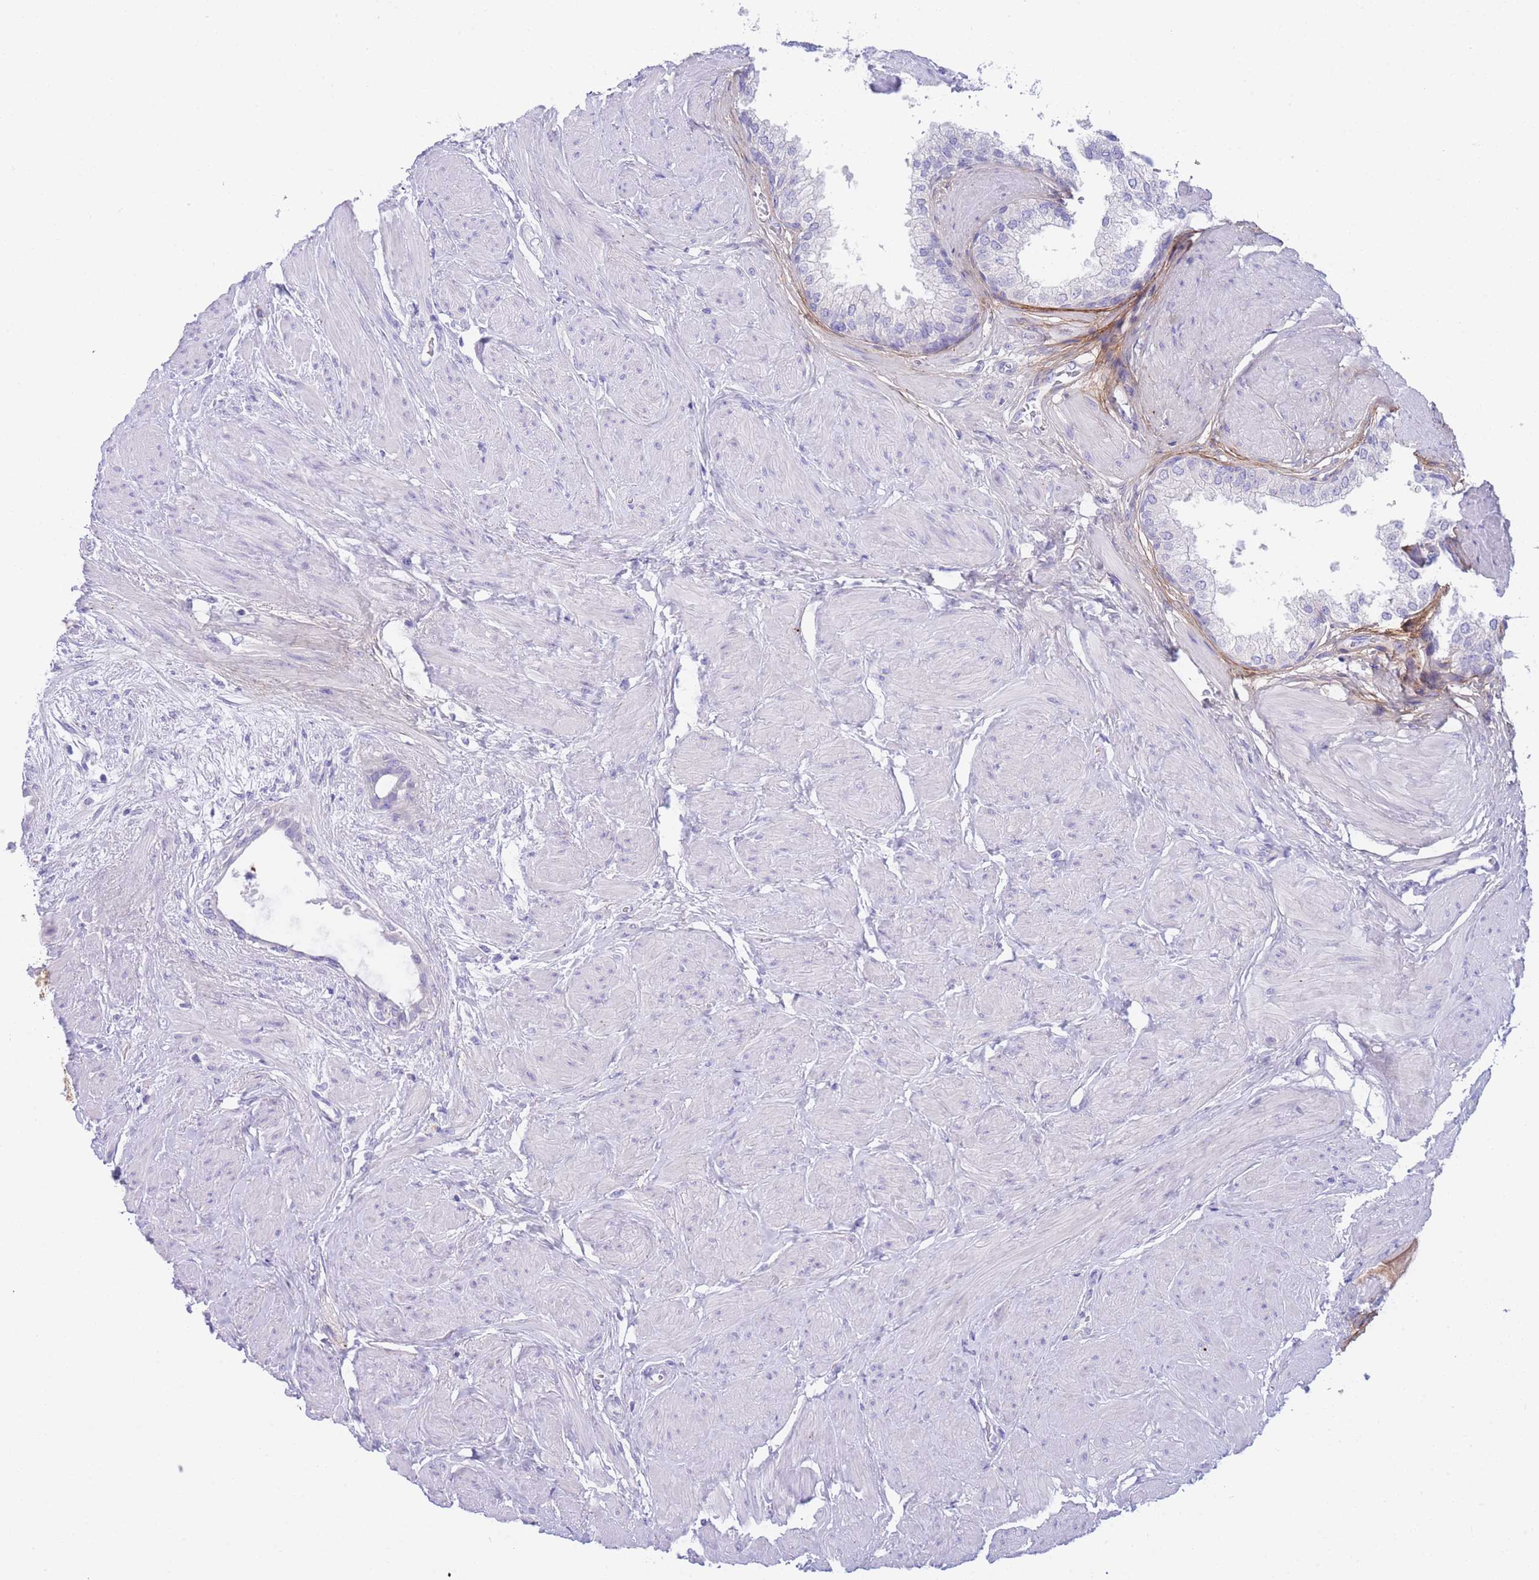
{"staining": {"intensity": "negative", "quantity": "none", "location": "none"}, "tissue": "prostate", "cell_type": "Glandular cells", "image_type": "normal", "snomed": [{"axis": "morphology", "description": "Normal tissue, NOS"}, {"axis": "topography", "description": "Prostate"}], "caption": "IHC photomicrograph of benign prostate: prostate stained with DAB (3,3'-diaminobenzidine) reveals no significant protein staining in glandular cells. (Brightfield microscopy of DAB (3,3'-diaminobenzidine) immunohistochemistry (IHC) at high magnification).", "gene": "PCDHB3", "patient": {"sex": "male", "age": 48}}